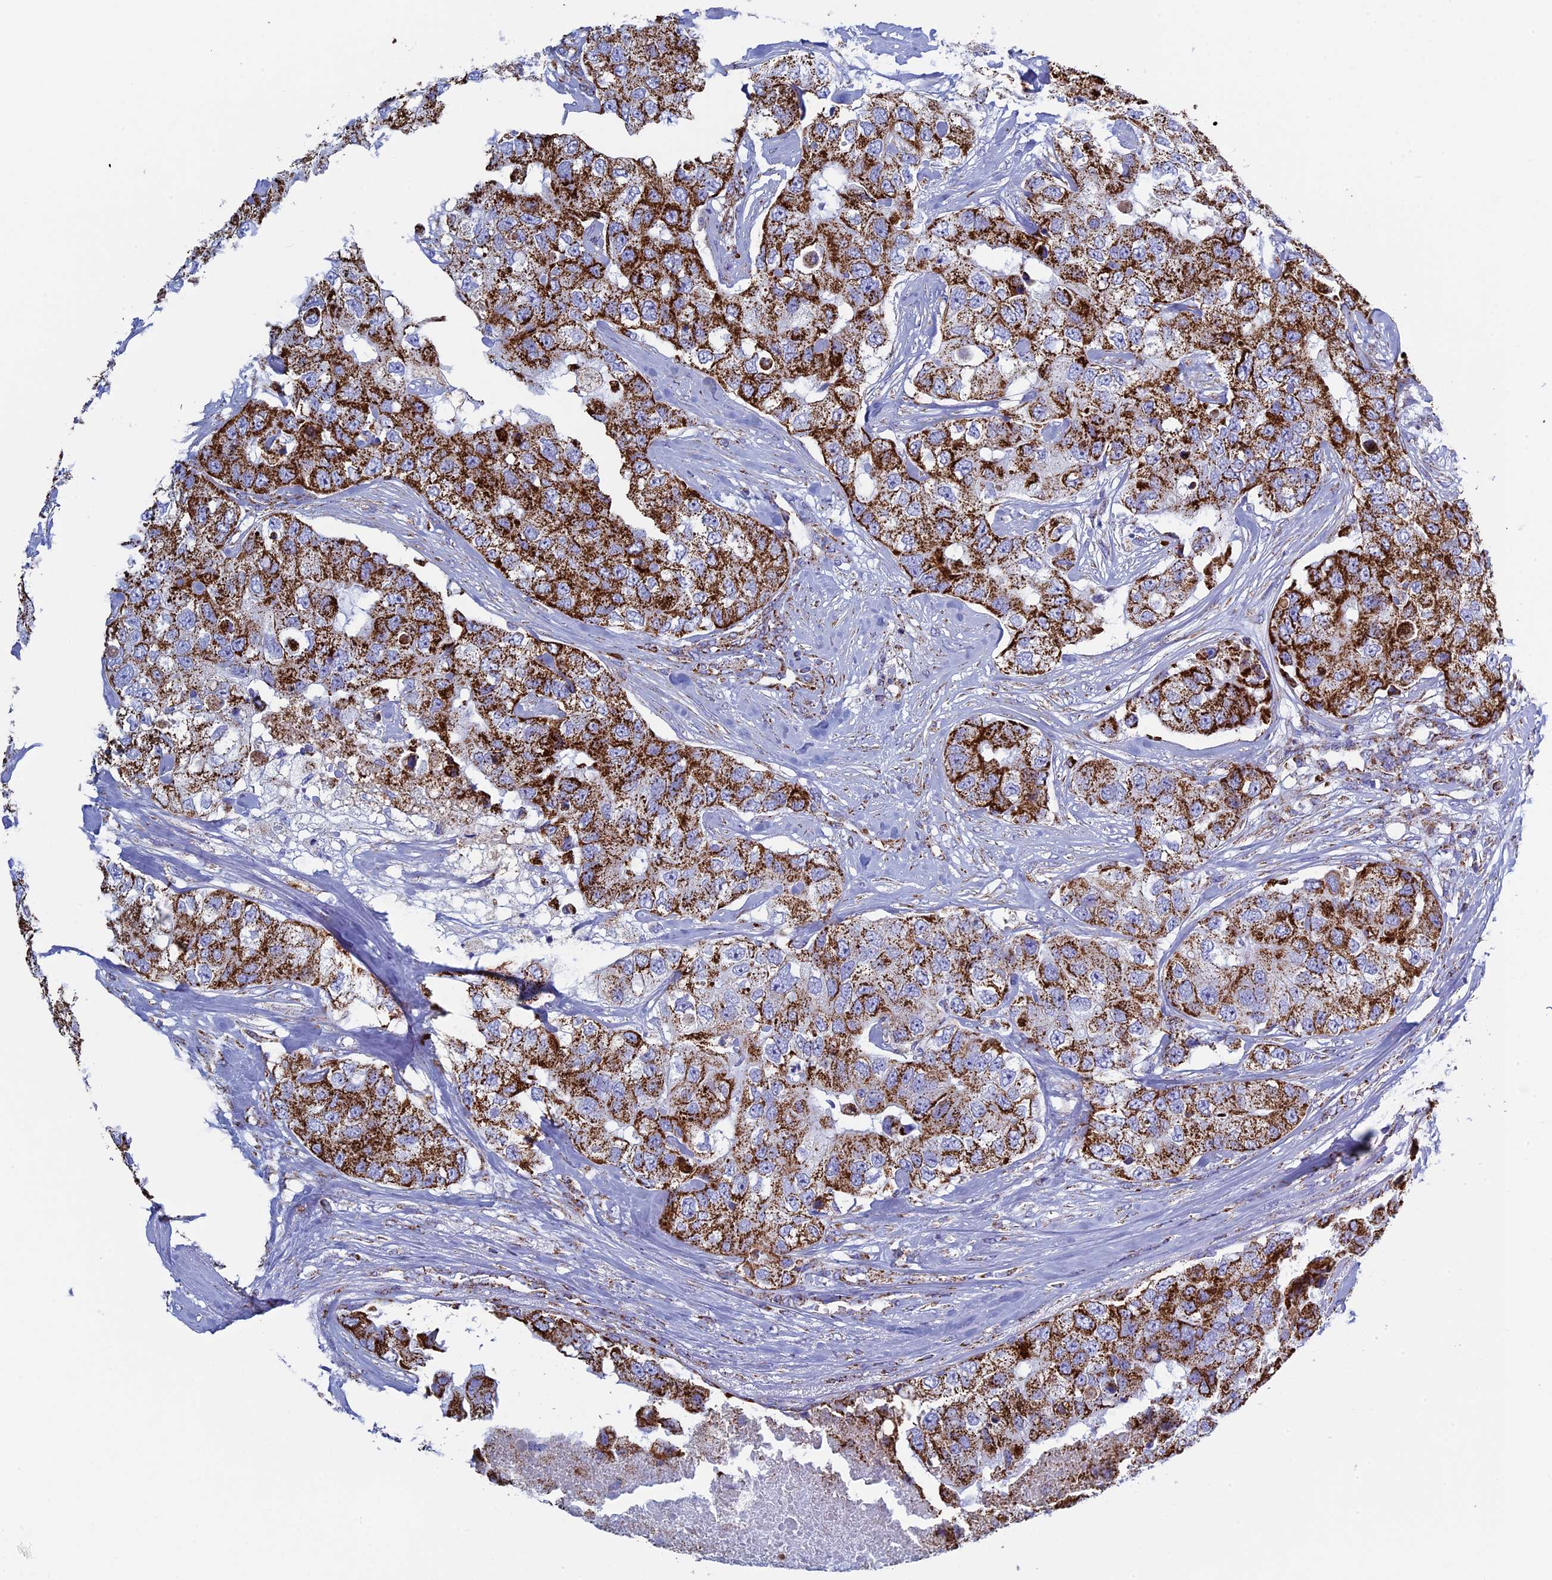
{"staining": {"intensity": "strong", "quantity": ">75%", "location": "cytoplasmic/membranous"}, "tissue": "breast cancer", "cell_type": "Tumor cells", "image_type": "cancer", "snomed": [{"axis": "morphology", "description": "Duct carcinoma"}, {"axis": "topography", "description": "Breast"}], "caption": "A high-resolution image shows immunohistochemistry (IHC) staining of breast cancer, which displays strong cytoplasmic/membranous positivity in about >75% of tumor cells. (brown staining indicates protein expression, while blue staining denotes nuclei).", "gene": "UQCRFS1", "patient": {"sex": "female", "age": 62}}